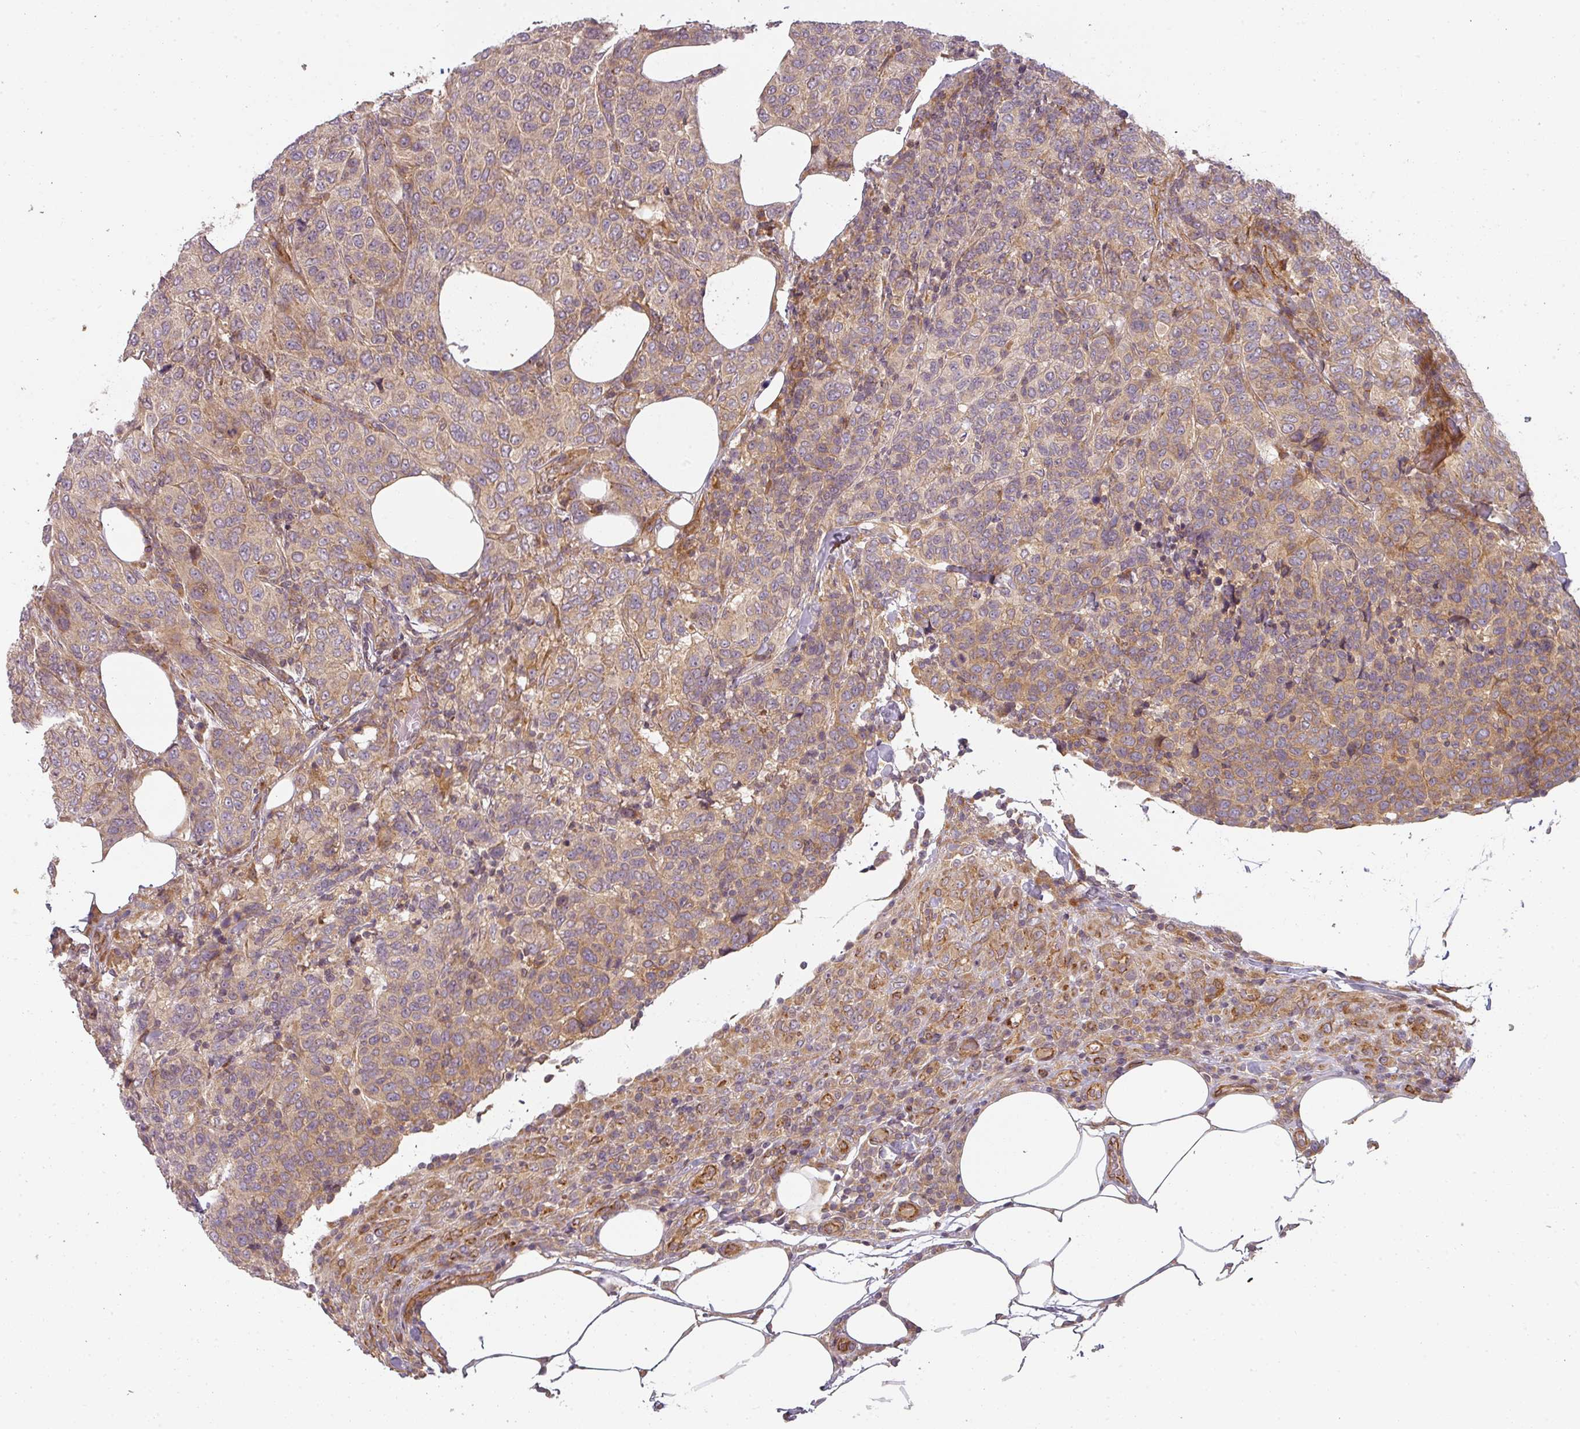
{"staining": {"intensity": "weak", "quantity": ">75%", "location": "cytoplasmic/membranous"}, "tissue": "breast cancer", "cell_type": "Tumor cells", "image_type": "cancer", "snomed": [{"axis": "morphology", "description": "Duct carcinoma"}, {"axis": "topography", "description": "Breast"}], "caption": "Immunohistochemistry (IHC) histopathology image of human breast invasive ductal carcinoma stained for a protein (brown), which shows low levels of weak cytoplasmic/membranous staining in about >75% of tumor cells.", "gene": "CNOT1", "patient": {"sex": "female", "age": 55}}